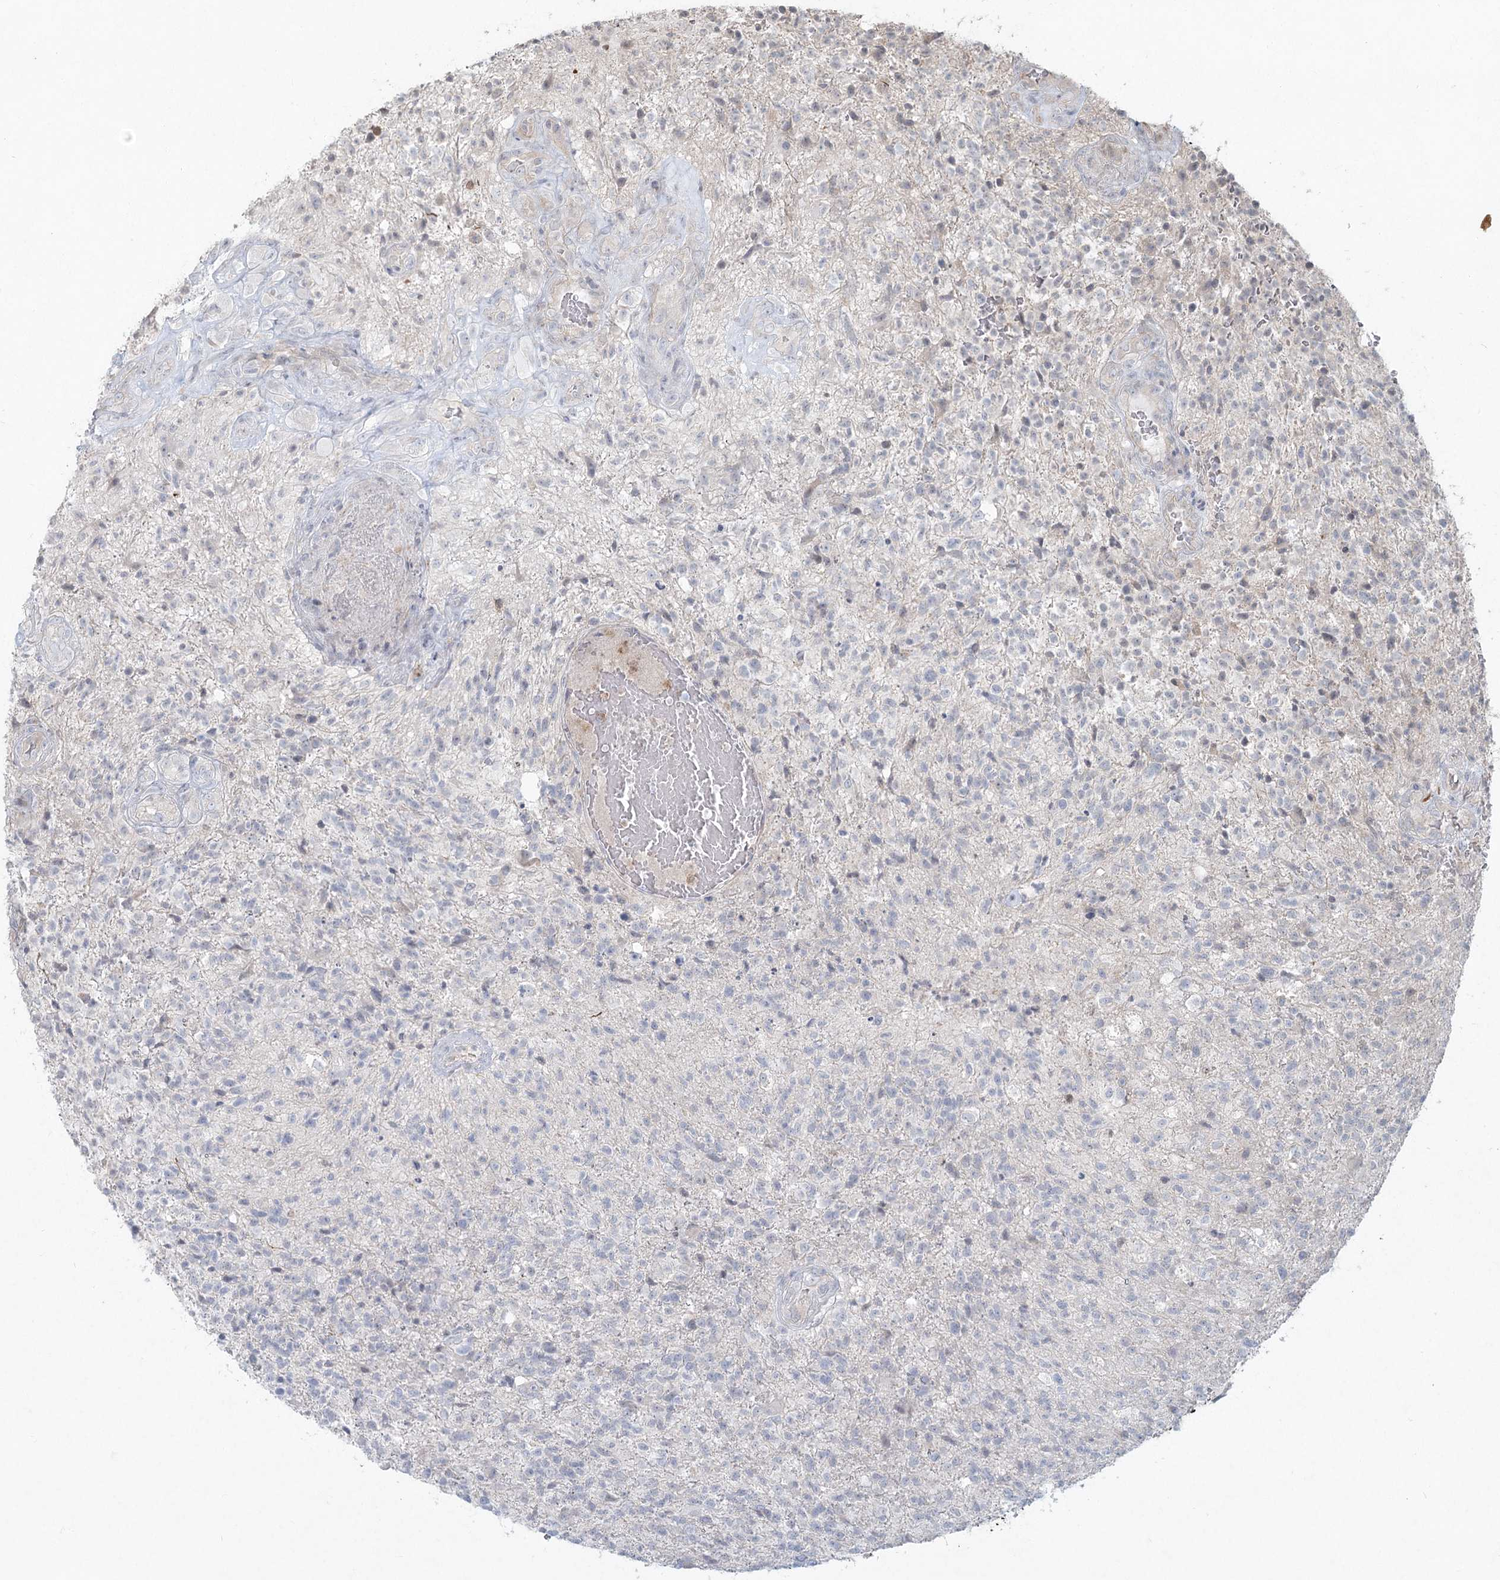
{"staining": {"intensity": "negative", "quantity": "none", "location": "none"}, "tissue": "glioma", "cell_type": "Tumor cells", "image_type": "cancer", "snomed": [{"axis": "morphology", "description": "Glioma, malignant, High grade"}, {"axis": "topography", "description": "Brain"}], "caption": "This is a photomicrograph of IHC staining of glioma, which shows no staining in tumor cells.", "gene": "LRP2BP", "patient": {"sex": "male", "age": 56}}